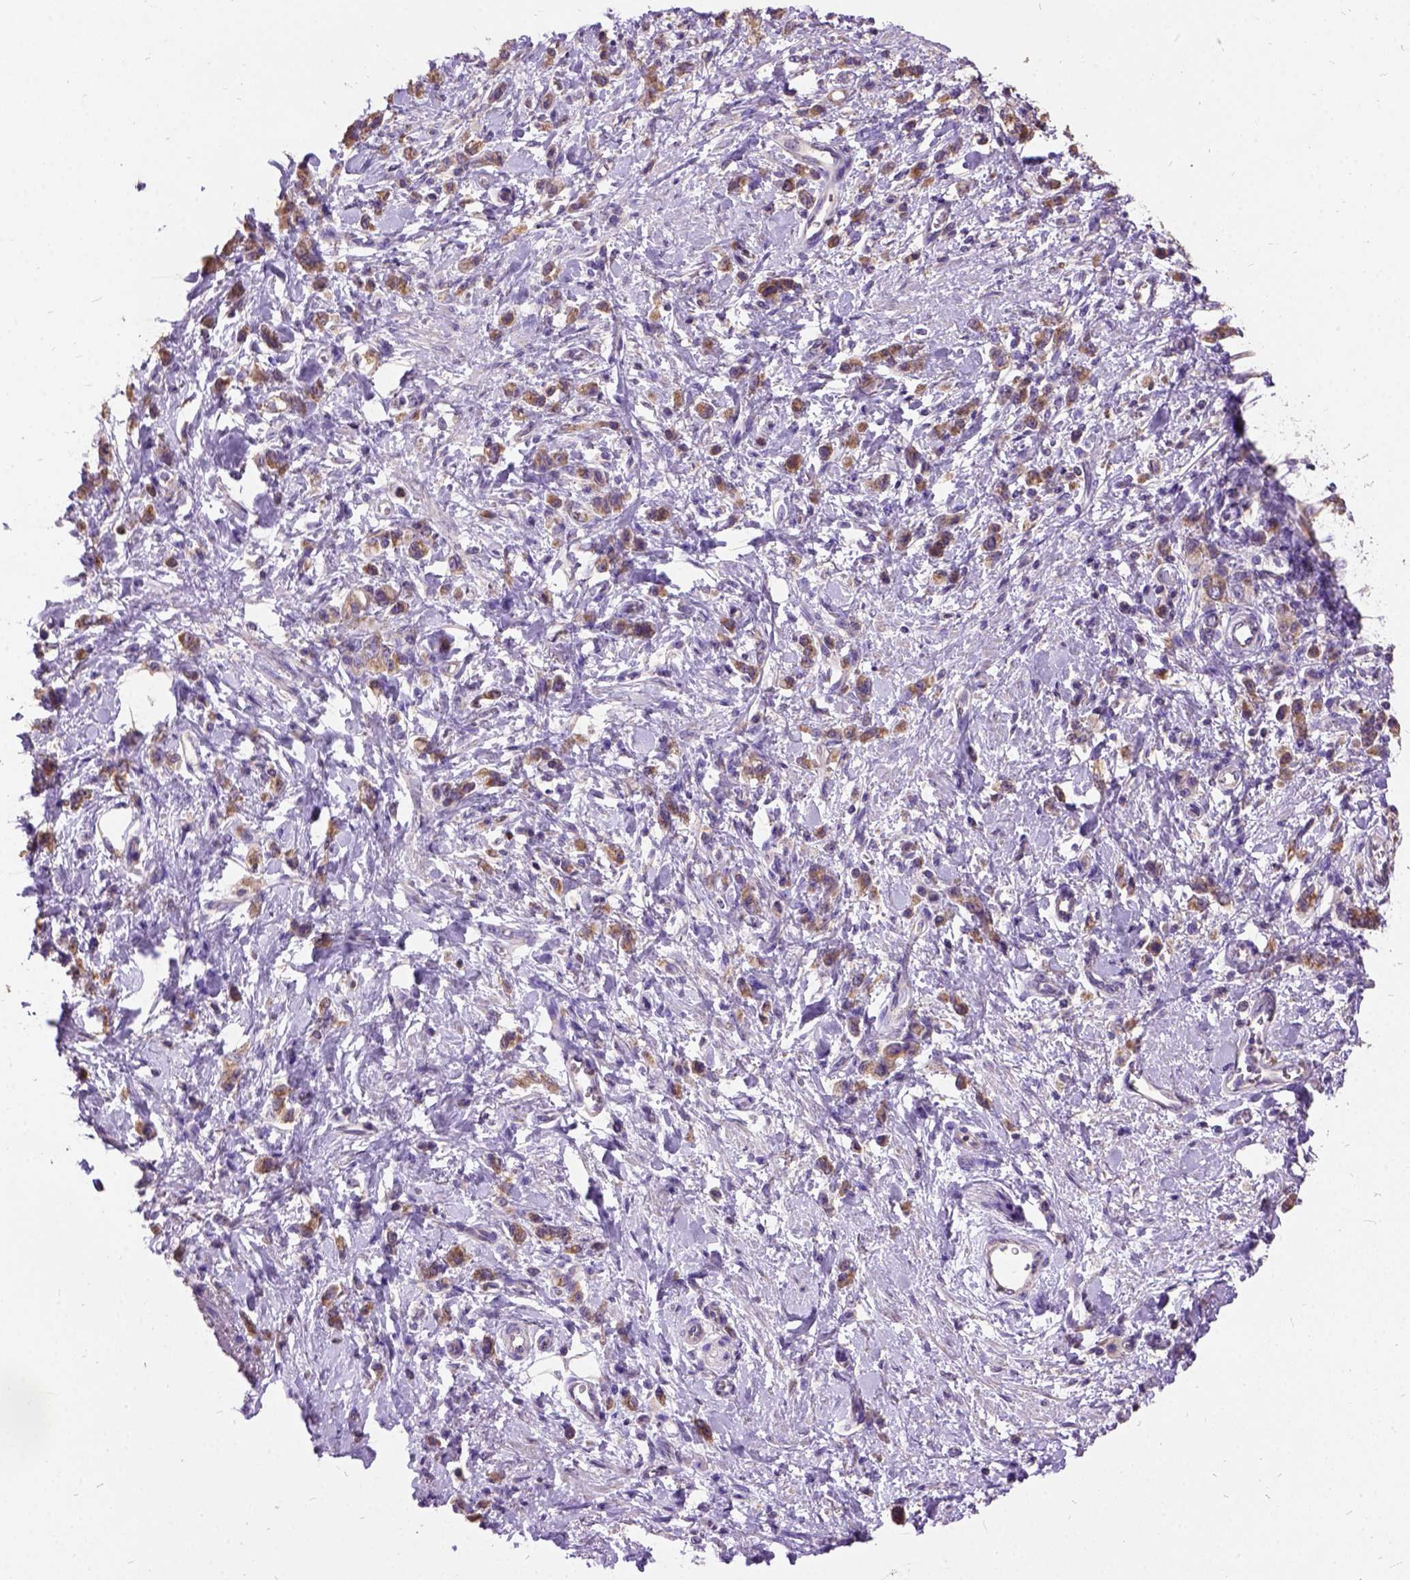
{"staining": {"intensity": "moderate", "quantity": ">75%", "location": "cytoplasmic/membranous"}, "tissue": "stomach cancer", "cell_type": "Tumor cells", "image_type": "cancer", "snomed": [{"axis": "morphology", "description": "Adenocarcinoma, NOS"}, {"axis": "topography", "description": "Stomach"}], "caption": "This is a histology image of immunohistochemistry (IHC) staining of stomach cancer (adenocarcinoma), which shows moderate expression in the cytoplasmic/membranous of tumor cells.", "gene": "DQX1", "patient": {"sex": "male", "age": 77}}